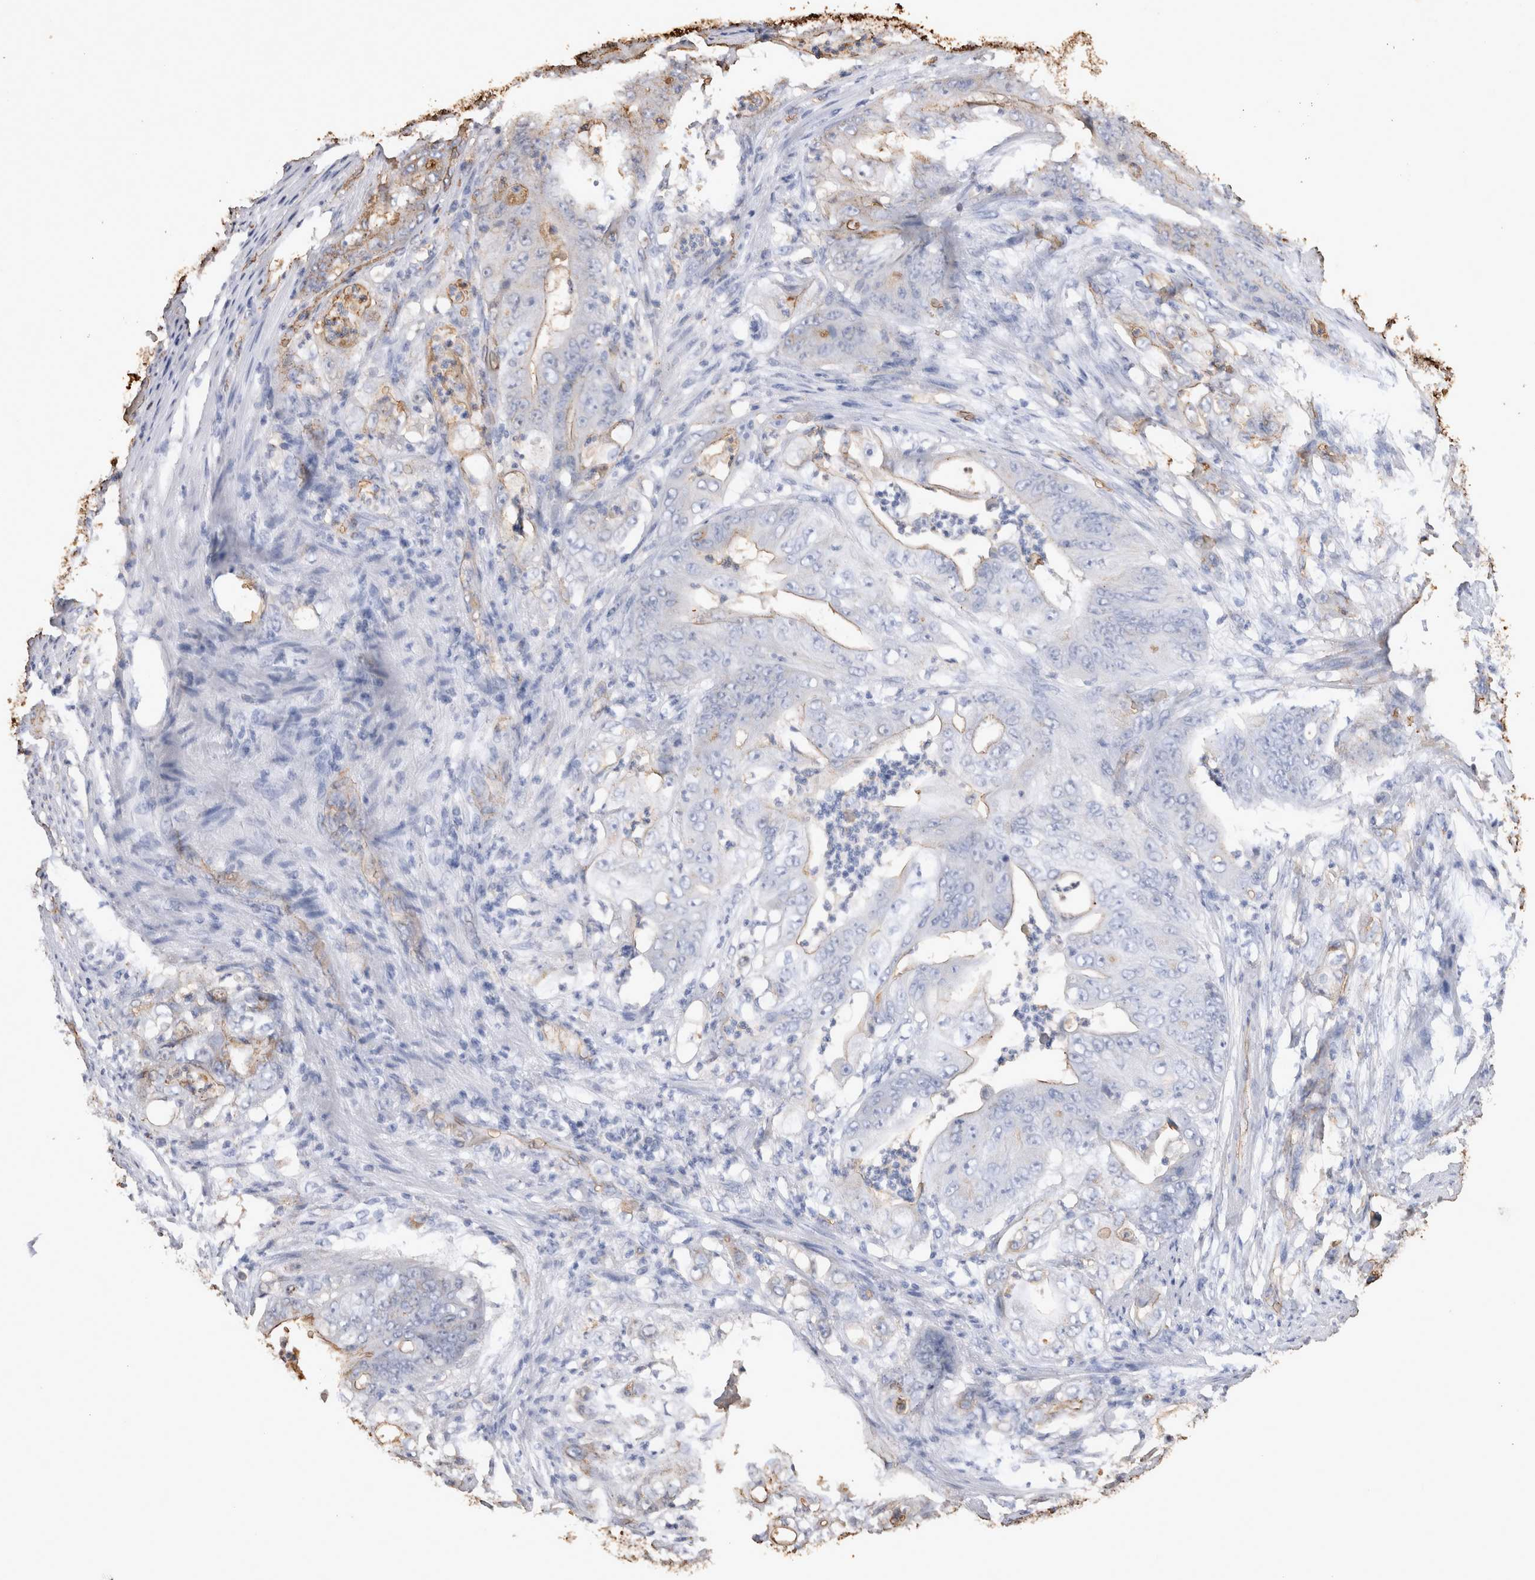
{"staining": {"intensity": "negative", "quantity": "none", "location": "none"}, "tissue": "stomach cancer", "cell_type": "Tumor cells", "image_type": "cancer", "snomed": [{"axis": "morphology", "description": "Adenocarcinoma, NOS"}, {"axis": "topography", "description": "Stomach"}], "caption": "This is an immunohistochemistry photomicrograph of stomach cancer. There is no expression in tumor cells.", "gene": "IL17RC", "patient": {"sex": "female", "age": 73}}